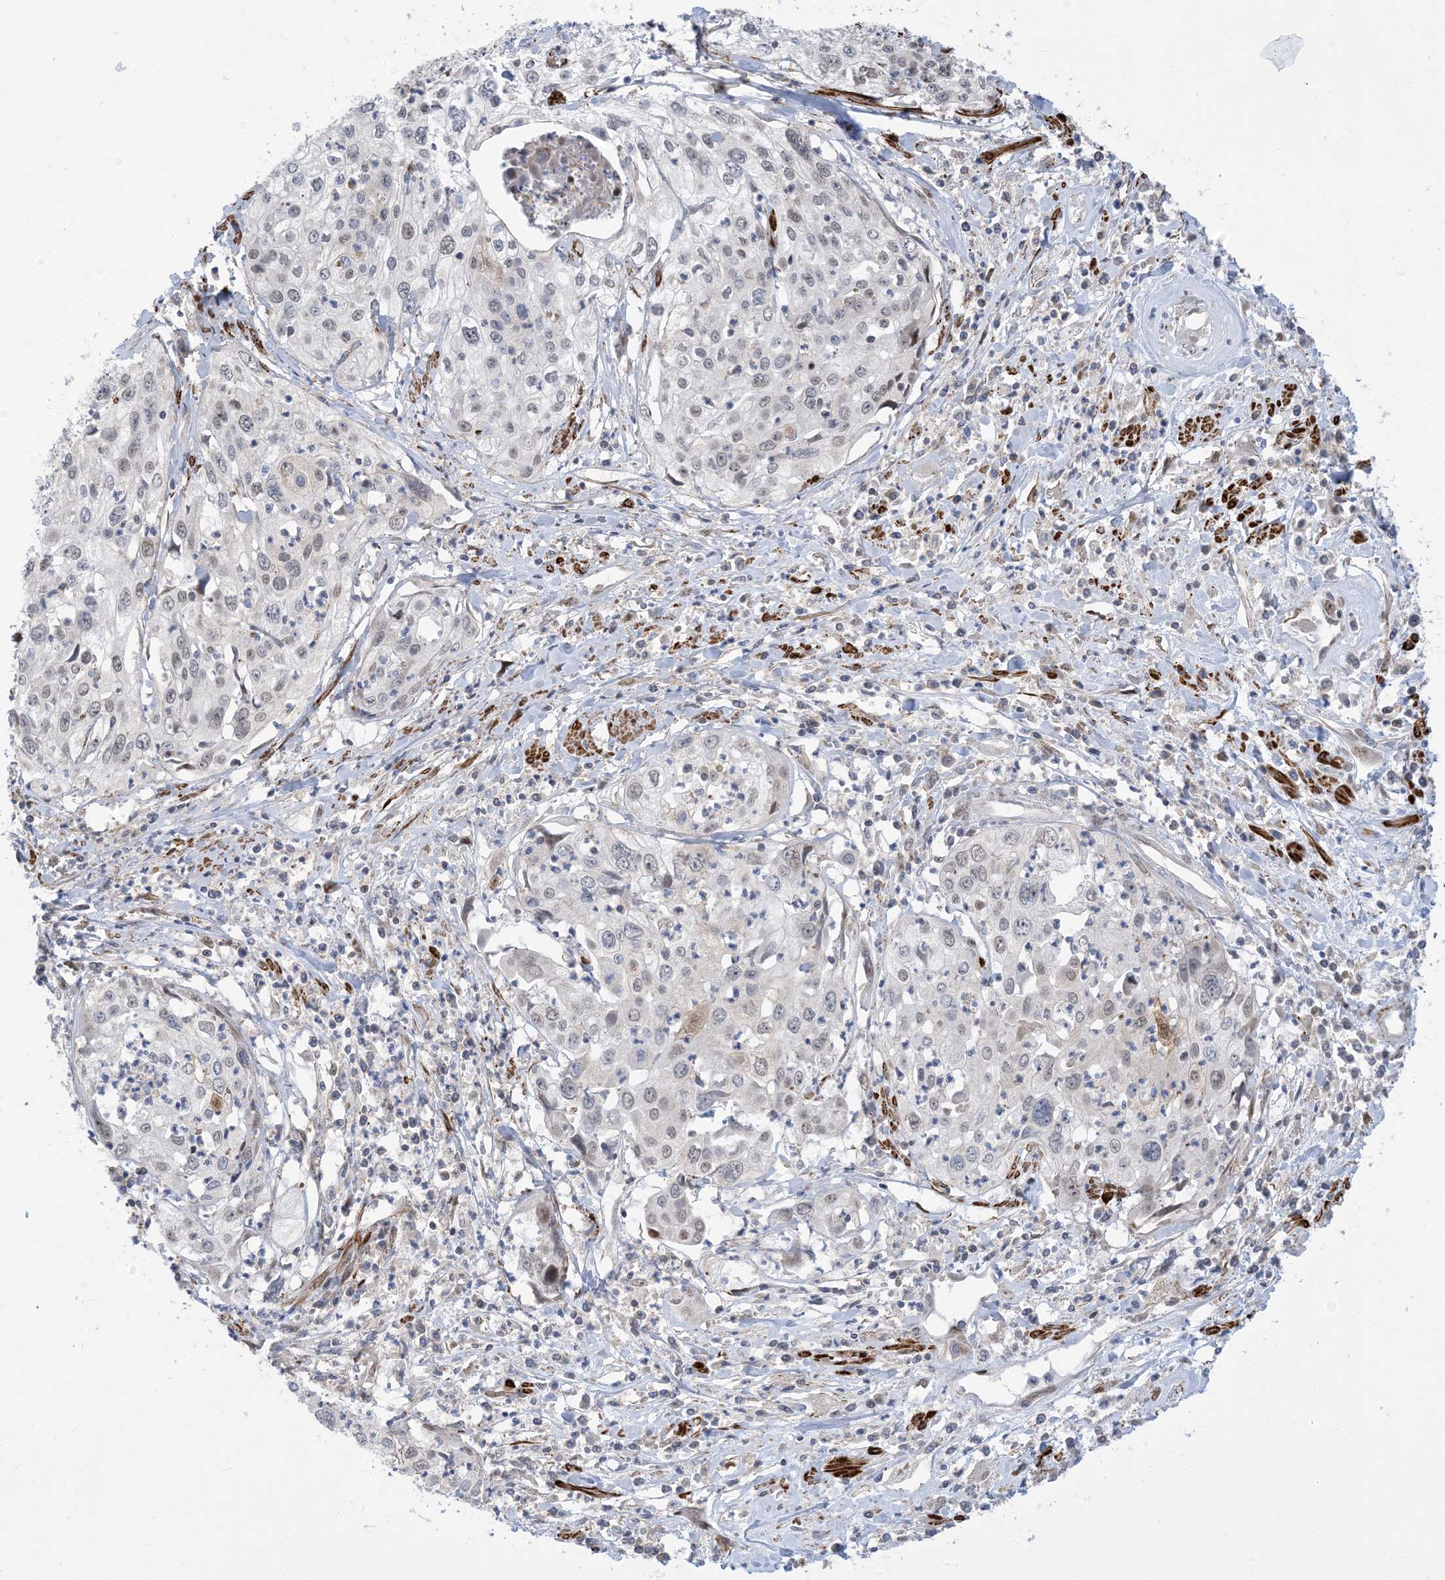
{"staining": {"intensity": "negative", "quantity": "none", "location": "none"}, "tissue": "cervical cancer", "cell_type": "Tumor cells", "image_type": "cancer", "snomed": [{"axis": "morphology", "description": "Squamous cell carcinoma, NOS"}, {"axis": "topography", "description": "Cervix"}], "caption": "DAB (3,3'-diaminobenzidine) immunohistochemical staining of human squamous cell carcinoma (cervical) displays no significant staining in tumor cells.", "gene": "ZNF8", "patient": {"sex": "female", "age": 31}}